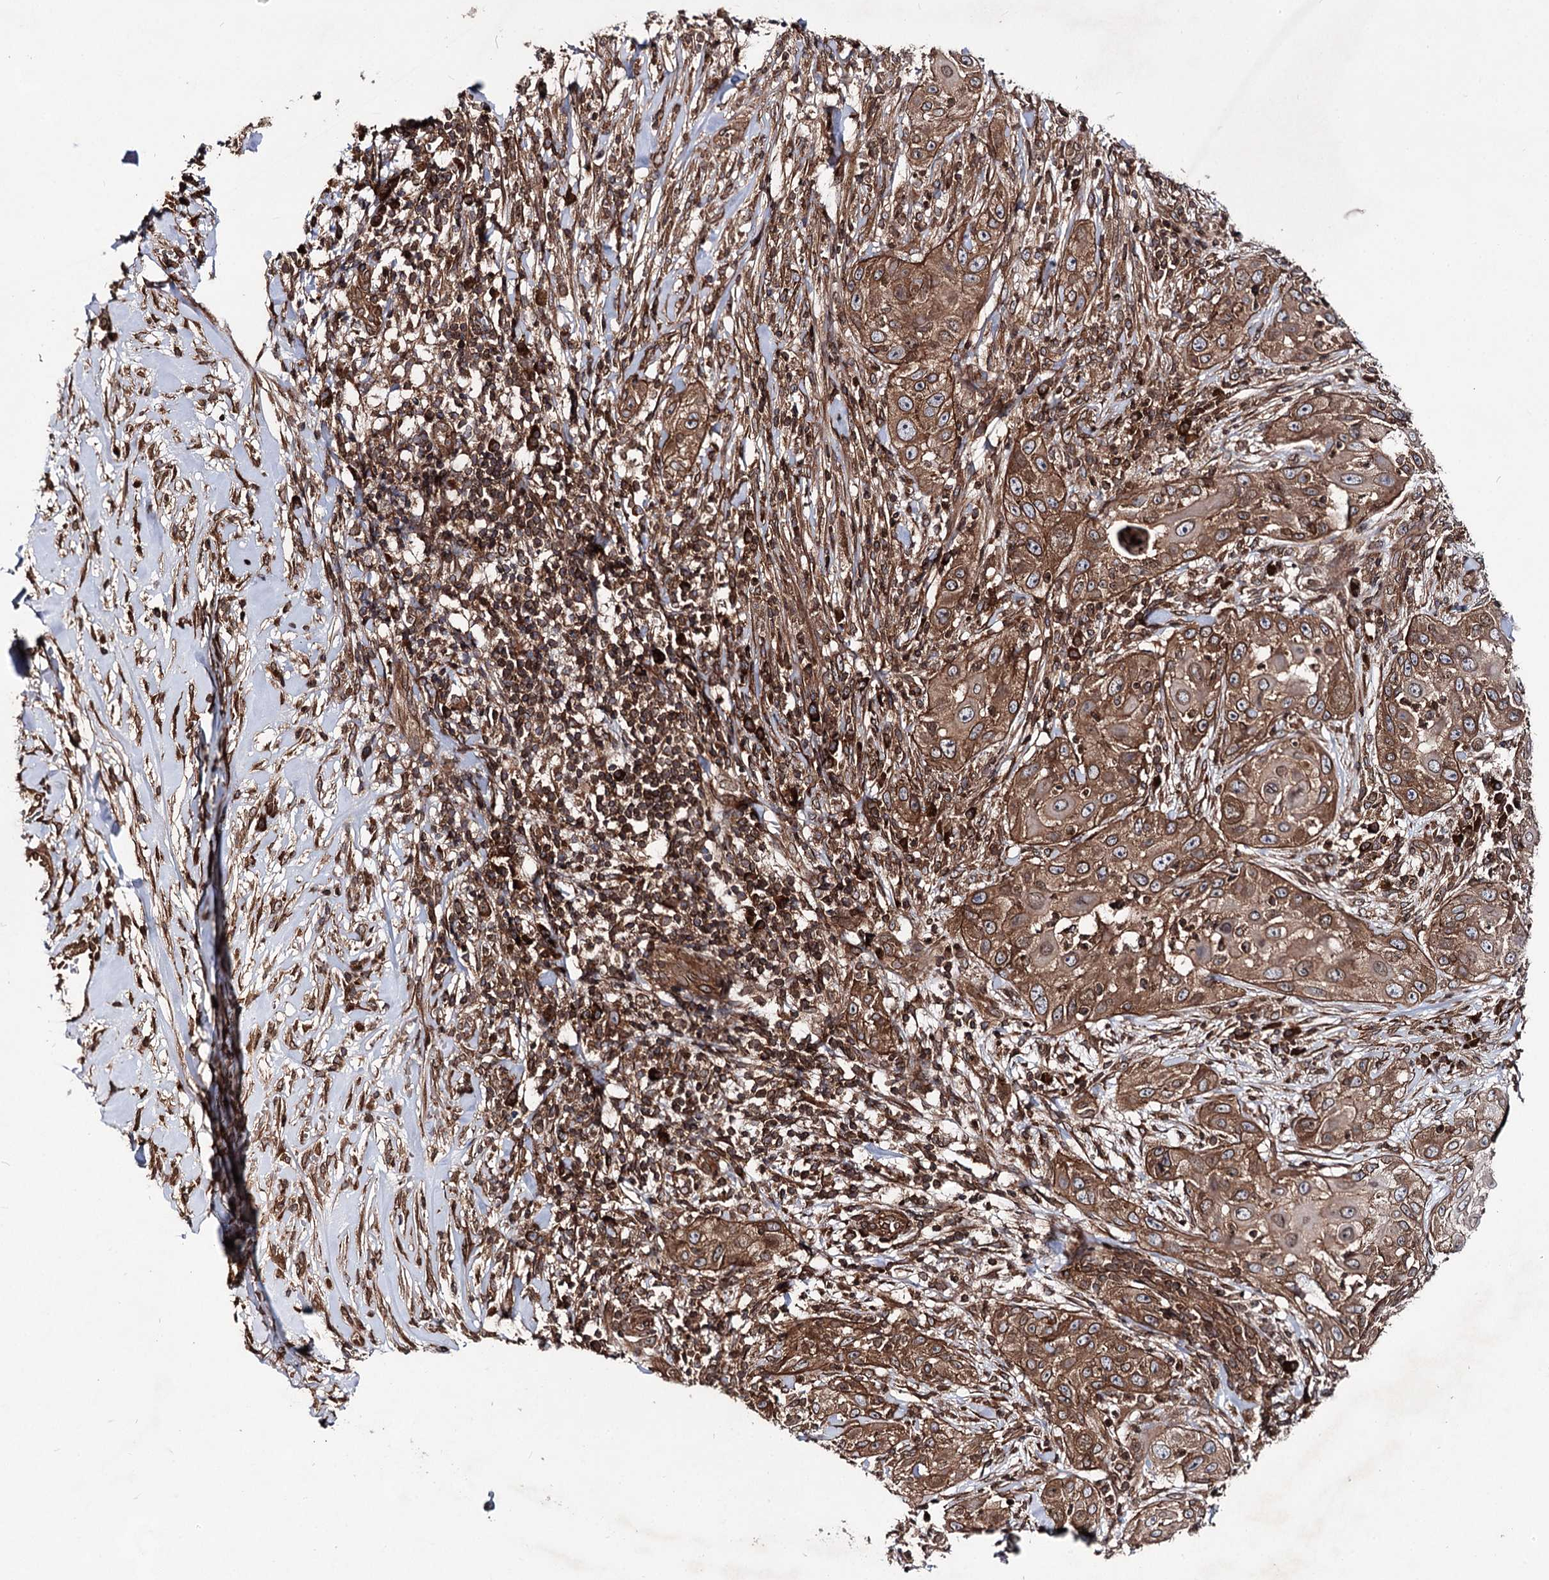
{"staining": {"intensity": "moderate", "quantity": ">75%", "location": "cytoplasmic/membranous,nuclear"}, "tissue": "skin cancer", "cell_type": "Tumor cells", "image_type": "cancer", "snomed": [{"axis": "morphology", "description": "Squamous cell carcinoma, NOS"}, {"axis": "topography", "description": "Skin"}], "caption": "Skin cancer (squamous cell carcinoma) tissue displays moderate cytoplasmic/membranous and nuclear staining in approximately >75% of tumor cells, visualized by immunohistochemistry.", "gene": "FGFR1OP2", "patient": {"sex": "female", "age": 44}}